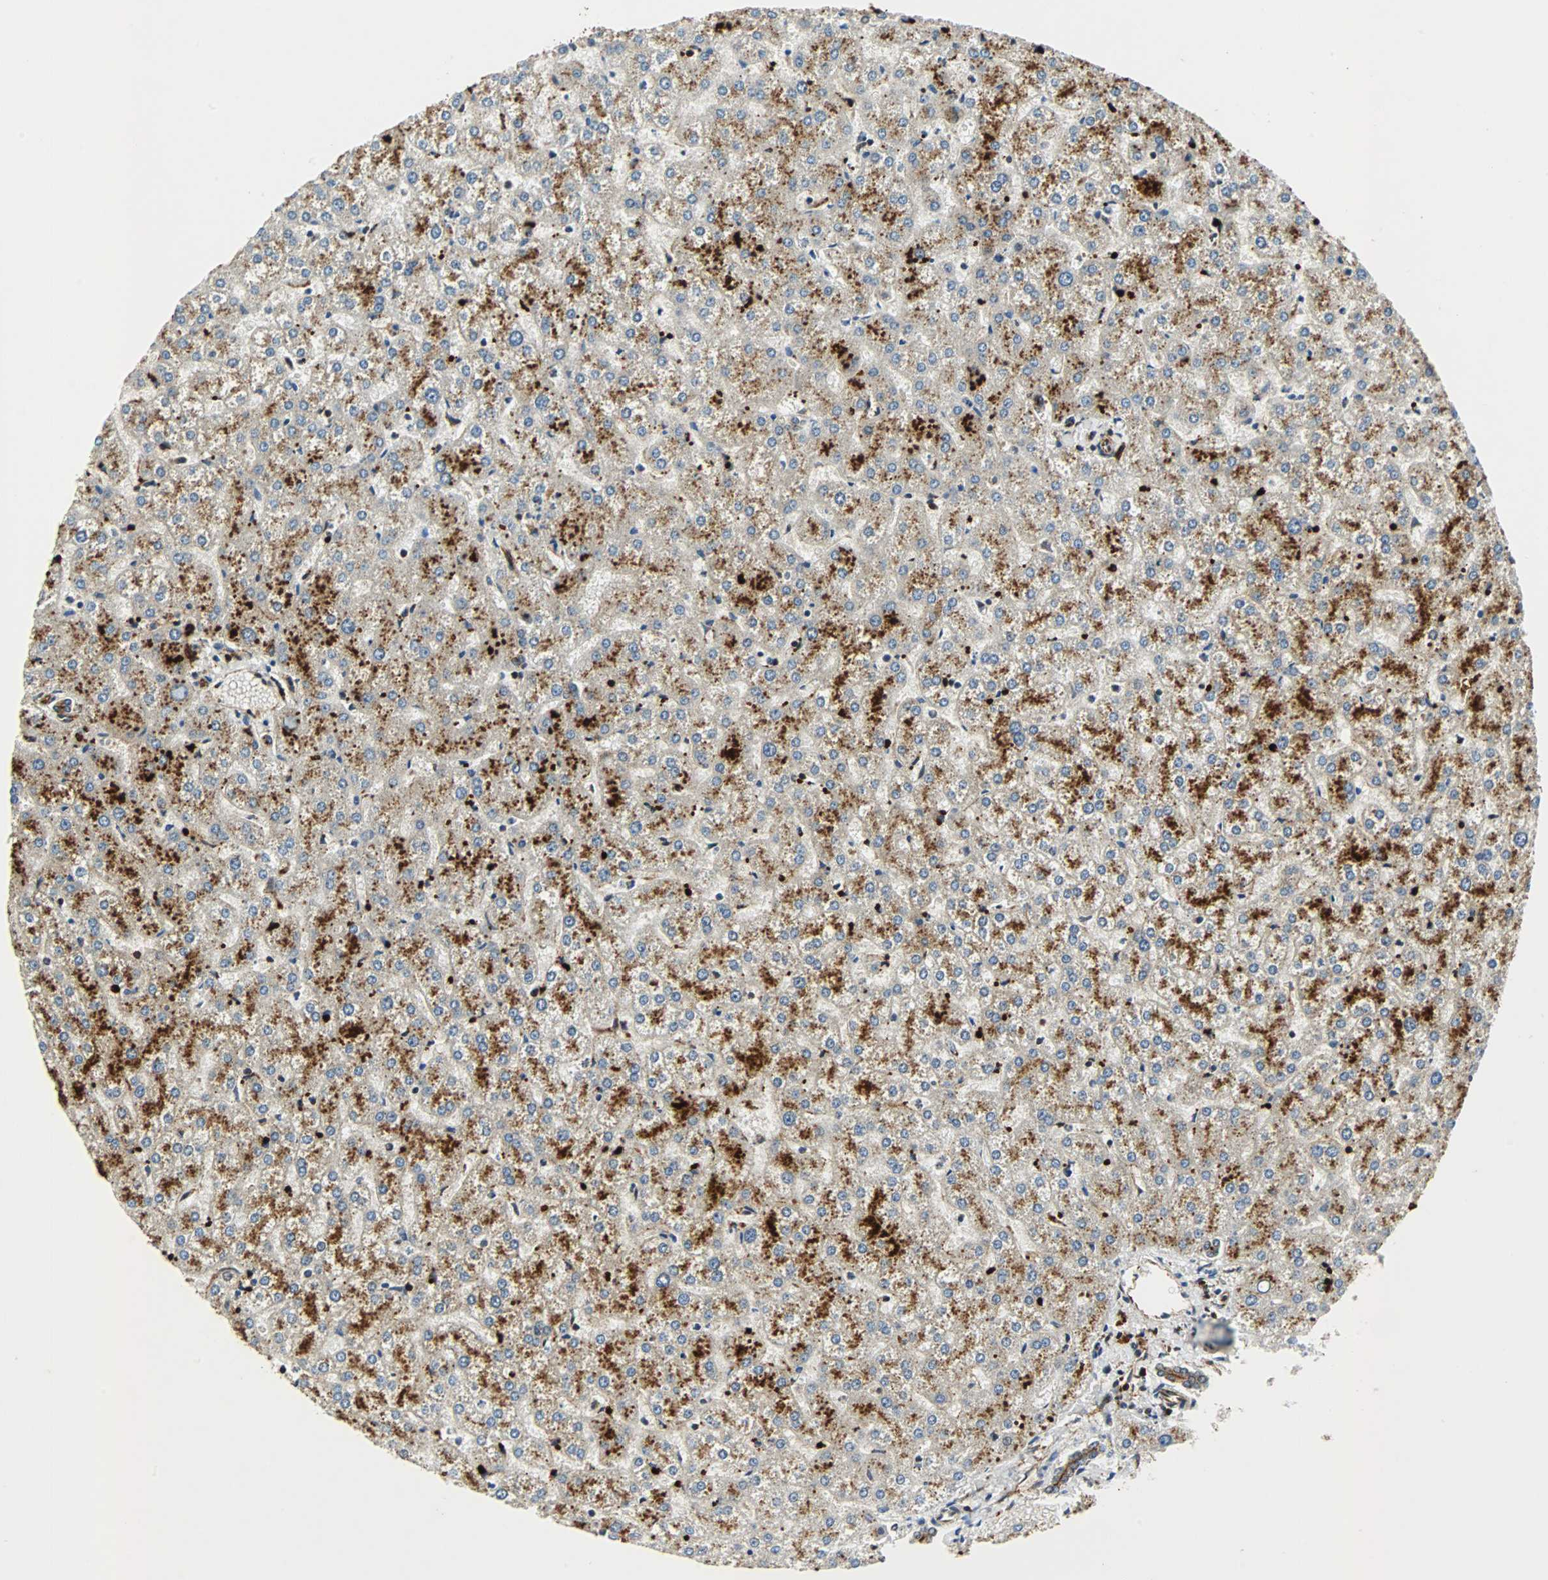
{"staining": {"intensity": "moderate", "quantity": ">75%", "location": "cytoplasmic/membranous"}, "tissue": "liver", "cell_type": "Cholangiocytes", "image_type": "normal", "snomed": [{"axis": "morphology", "description": "Normal tissue, NOS"}, {"axis": "topography", "description": "Liver"}], "caption": "Protein staining of benign liver reveals moderate cytoplasmic/membranous expression in about >75% of cholangiocytes.", "gene": "TUBA4A", "patient": {"sex": "female", "age": 32}}